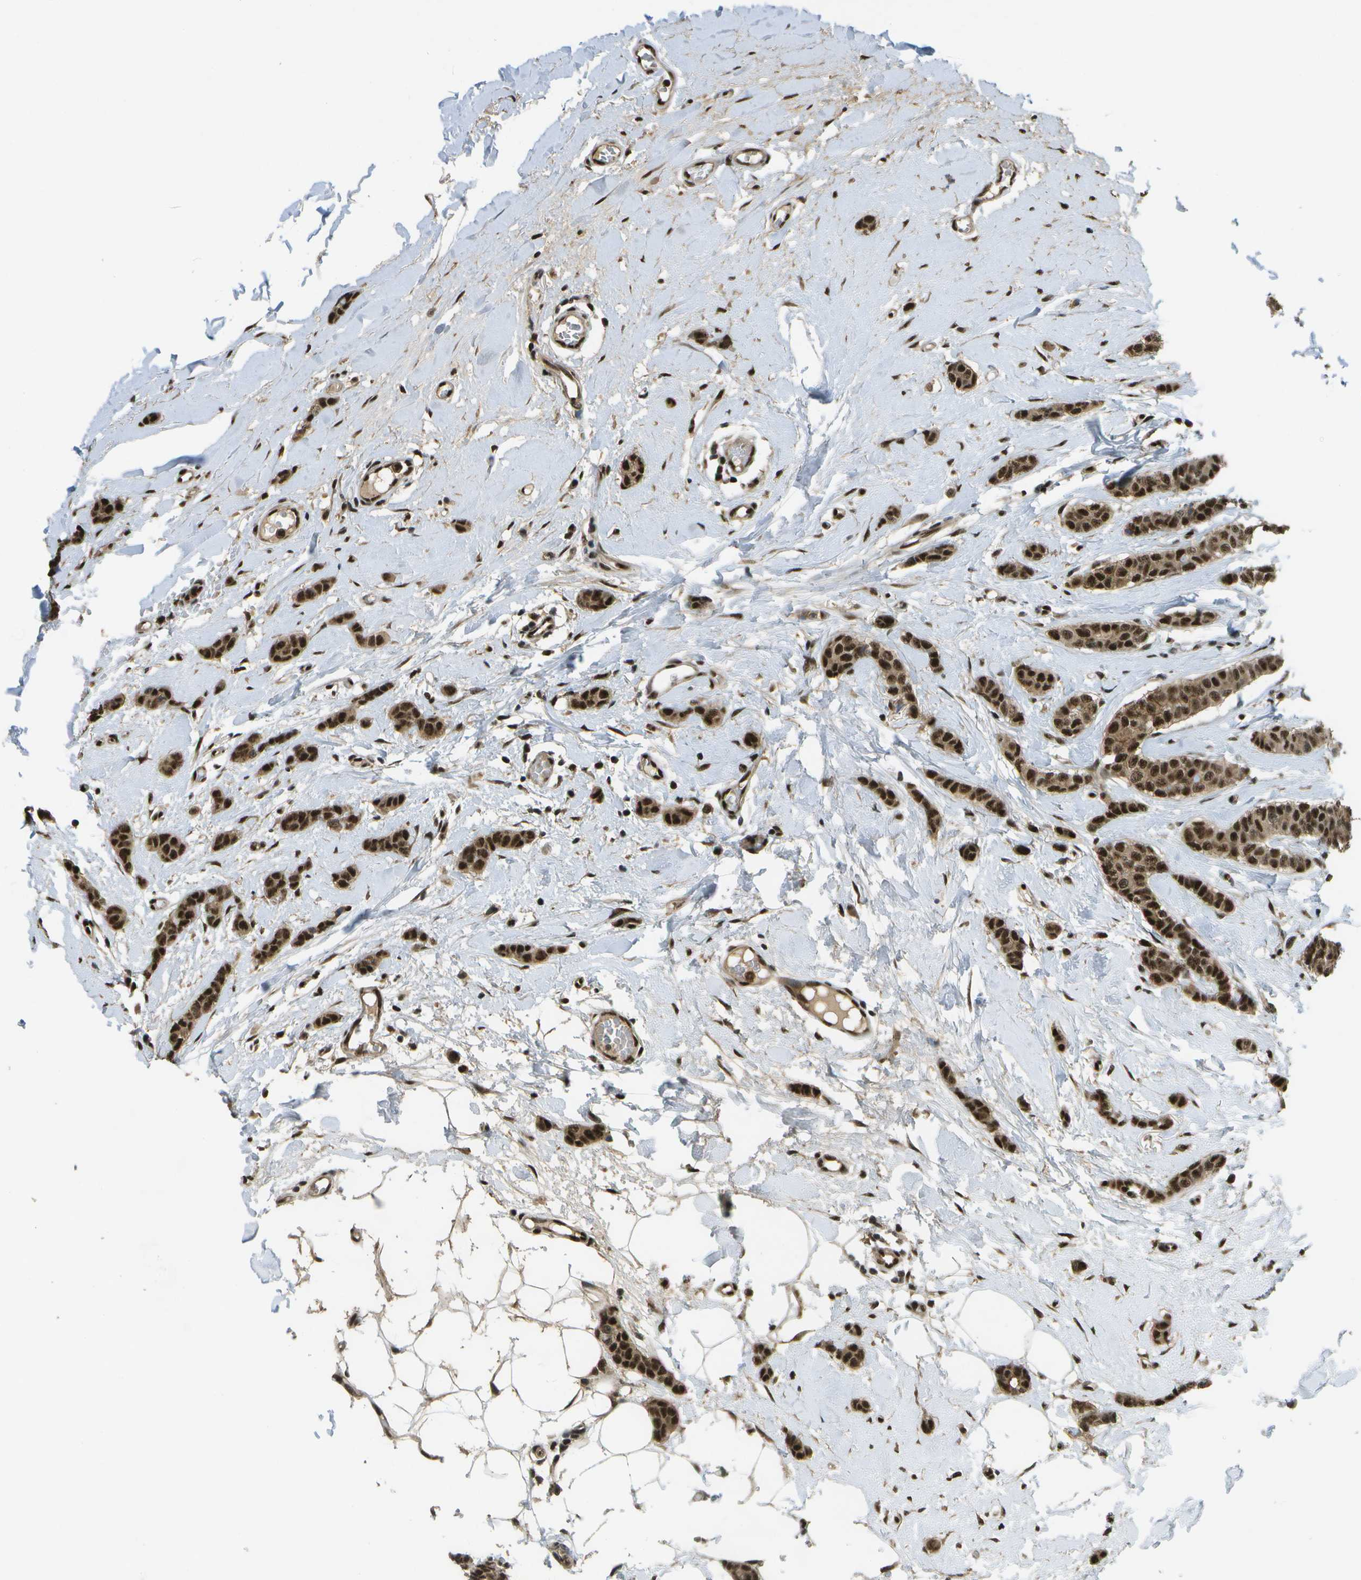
{"staining": {"intensity": "strong", "quantity": ">75%", "location": "cytoplasmic/membranous,nuclear"}, "tissue": "breast cancer", "cell_type": "Tumor cells", "image_type": "cancer", "snomed": [{"axis": "morphology", "description": "Lobular carcinoma"}, {"axis": "topography", "description": "Skin"}, {"axis": "topography", "description": "Breast"}], "caption": "Breast cancer (lobular carcinoma) stained with a protein marker exhibits strong staining in tumor cells.", "gene": "GANC", "patient": {"sex": "female", "age": 46}}